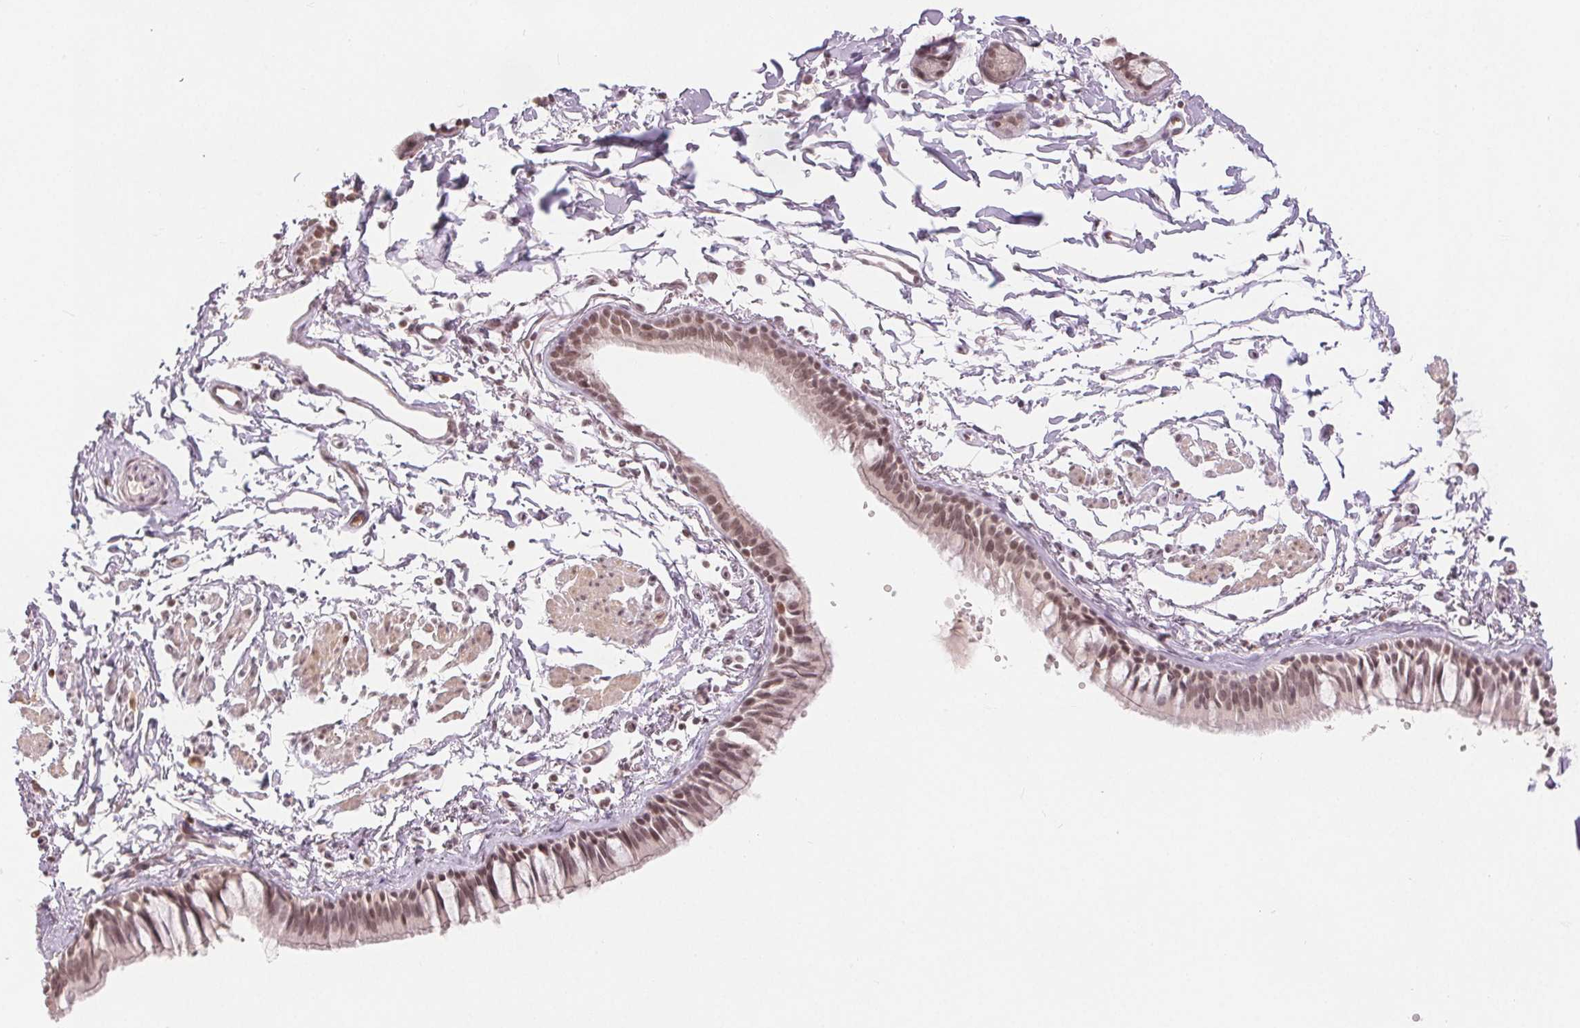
{"staining": {"intensity": "moderate", "quantity": ">75%", "location": "nuclear"}, "tissue": "bronchus", "cell_type": "Respiratory epithelial cells", "image_type": "normal", "snomed": [{"axis": "morphology", "description": "Normal tissue, NOS"}, {"axis": "topography", "description": "Bronchus"}], "caption": "About >75% of respiratory epithelial cells in benign human bronchus display moderate nuclear protein positivity as visualized by brown immunohistochemical staining.", "gene": "DEK", "patient": {"sex": "female", "age": 59}}